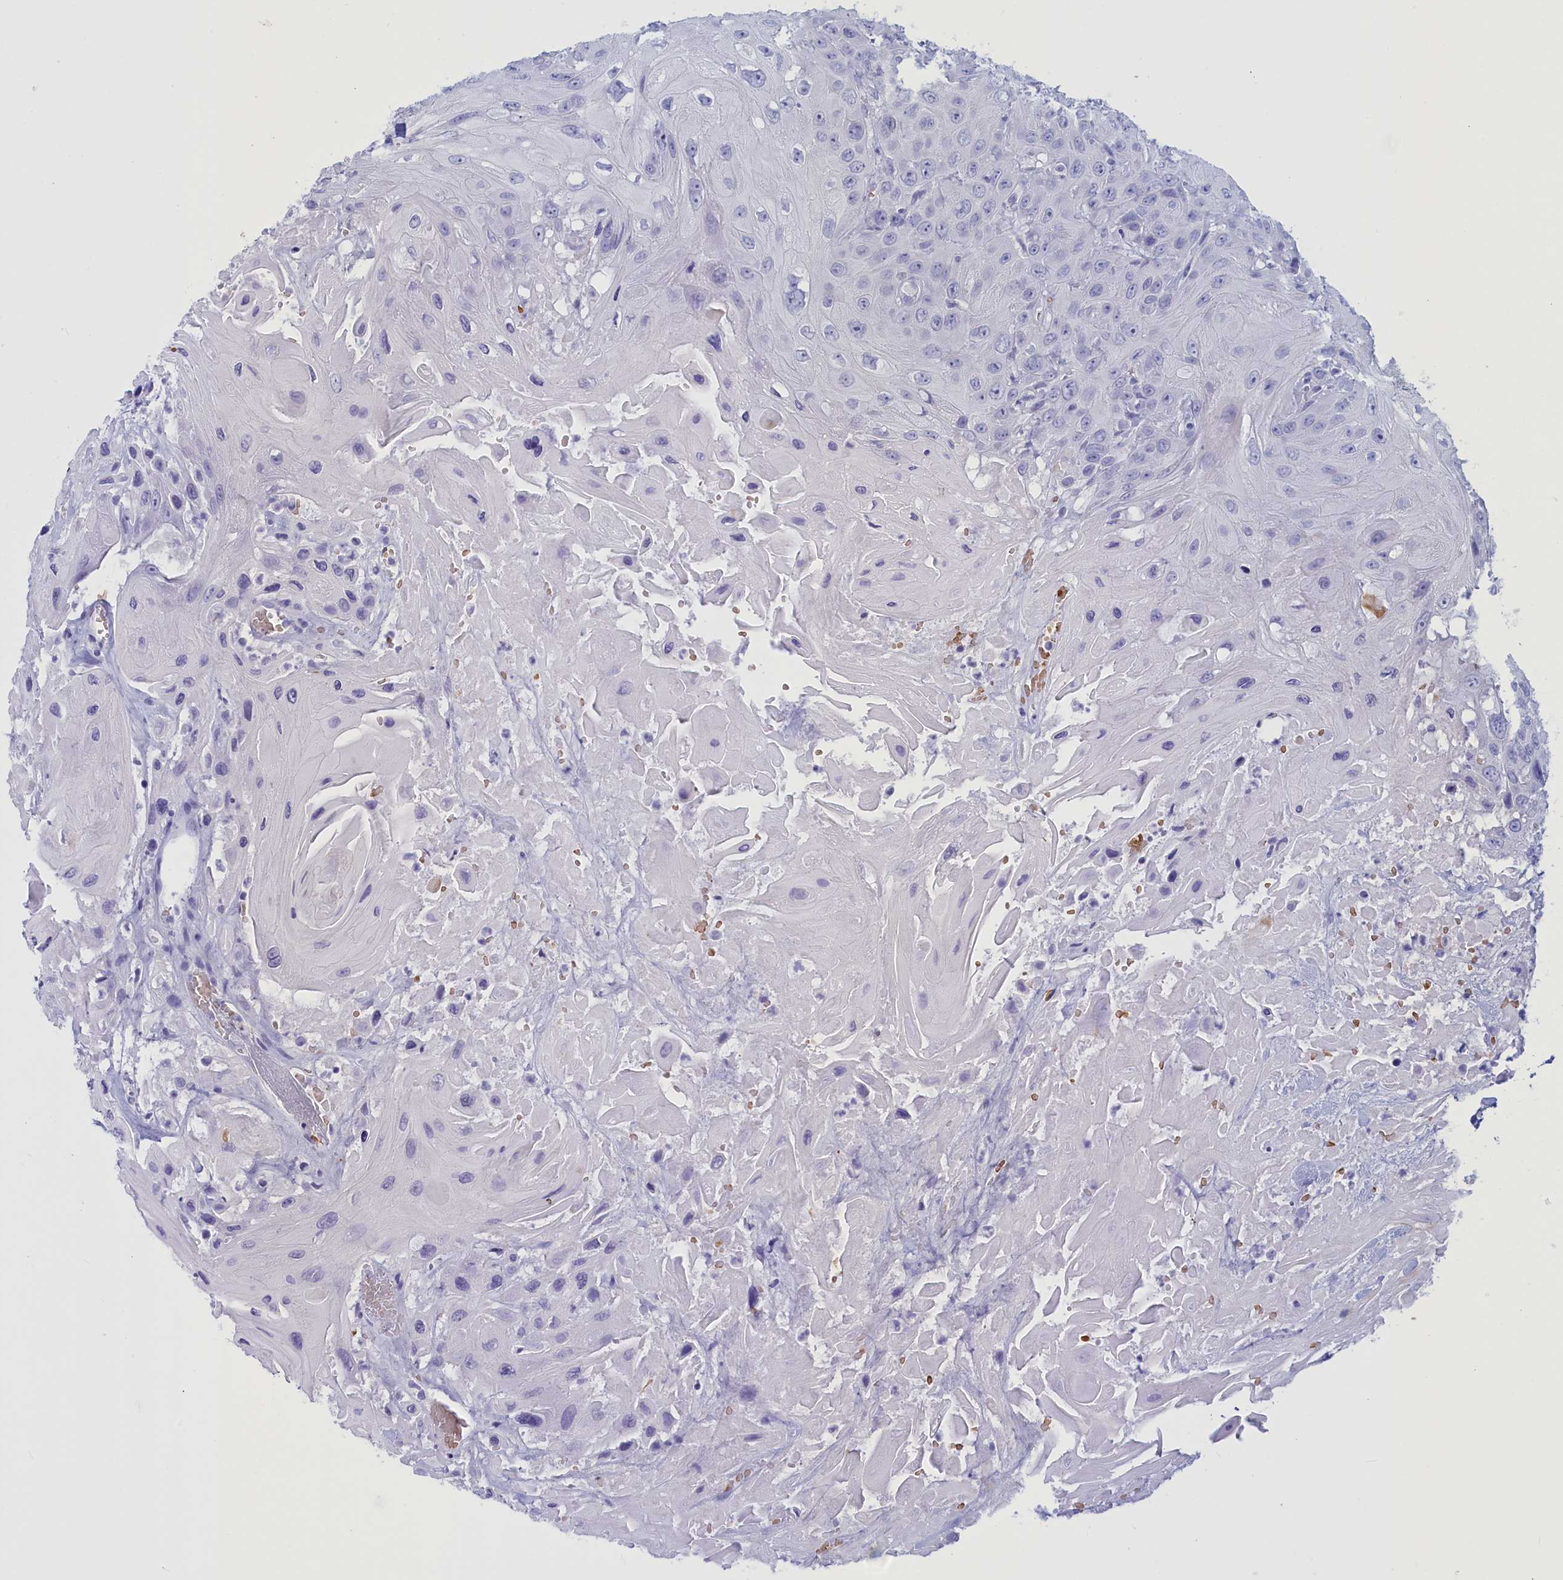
{"staining": {"intensity": "negative", "quantity": "none", "location": "none"}, "tissue": "head and neck cancer", "cell_type": "Tumor cells", "image_type": "cancer", "snomed": [{"axis": "morphology", "description": "Squamous cell carcinoma, NOS"}, {"axis": "topography", "description": "Head-Neck"}], "caption": "Immunohistochemistry (IHC) of head and neck squamous cell carcinoma reveals no positivity in tumor cells.", "gene": "GAPDHS", "patient": {"sex": "male", "age": 81}}